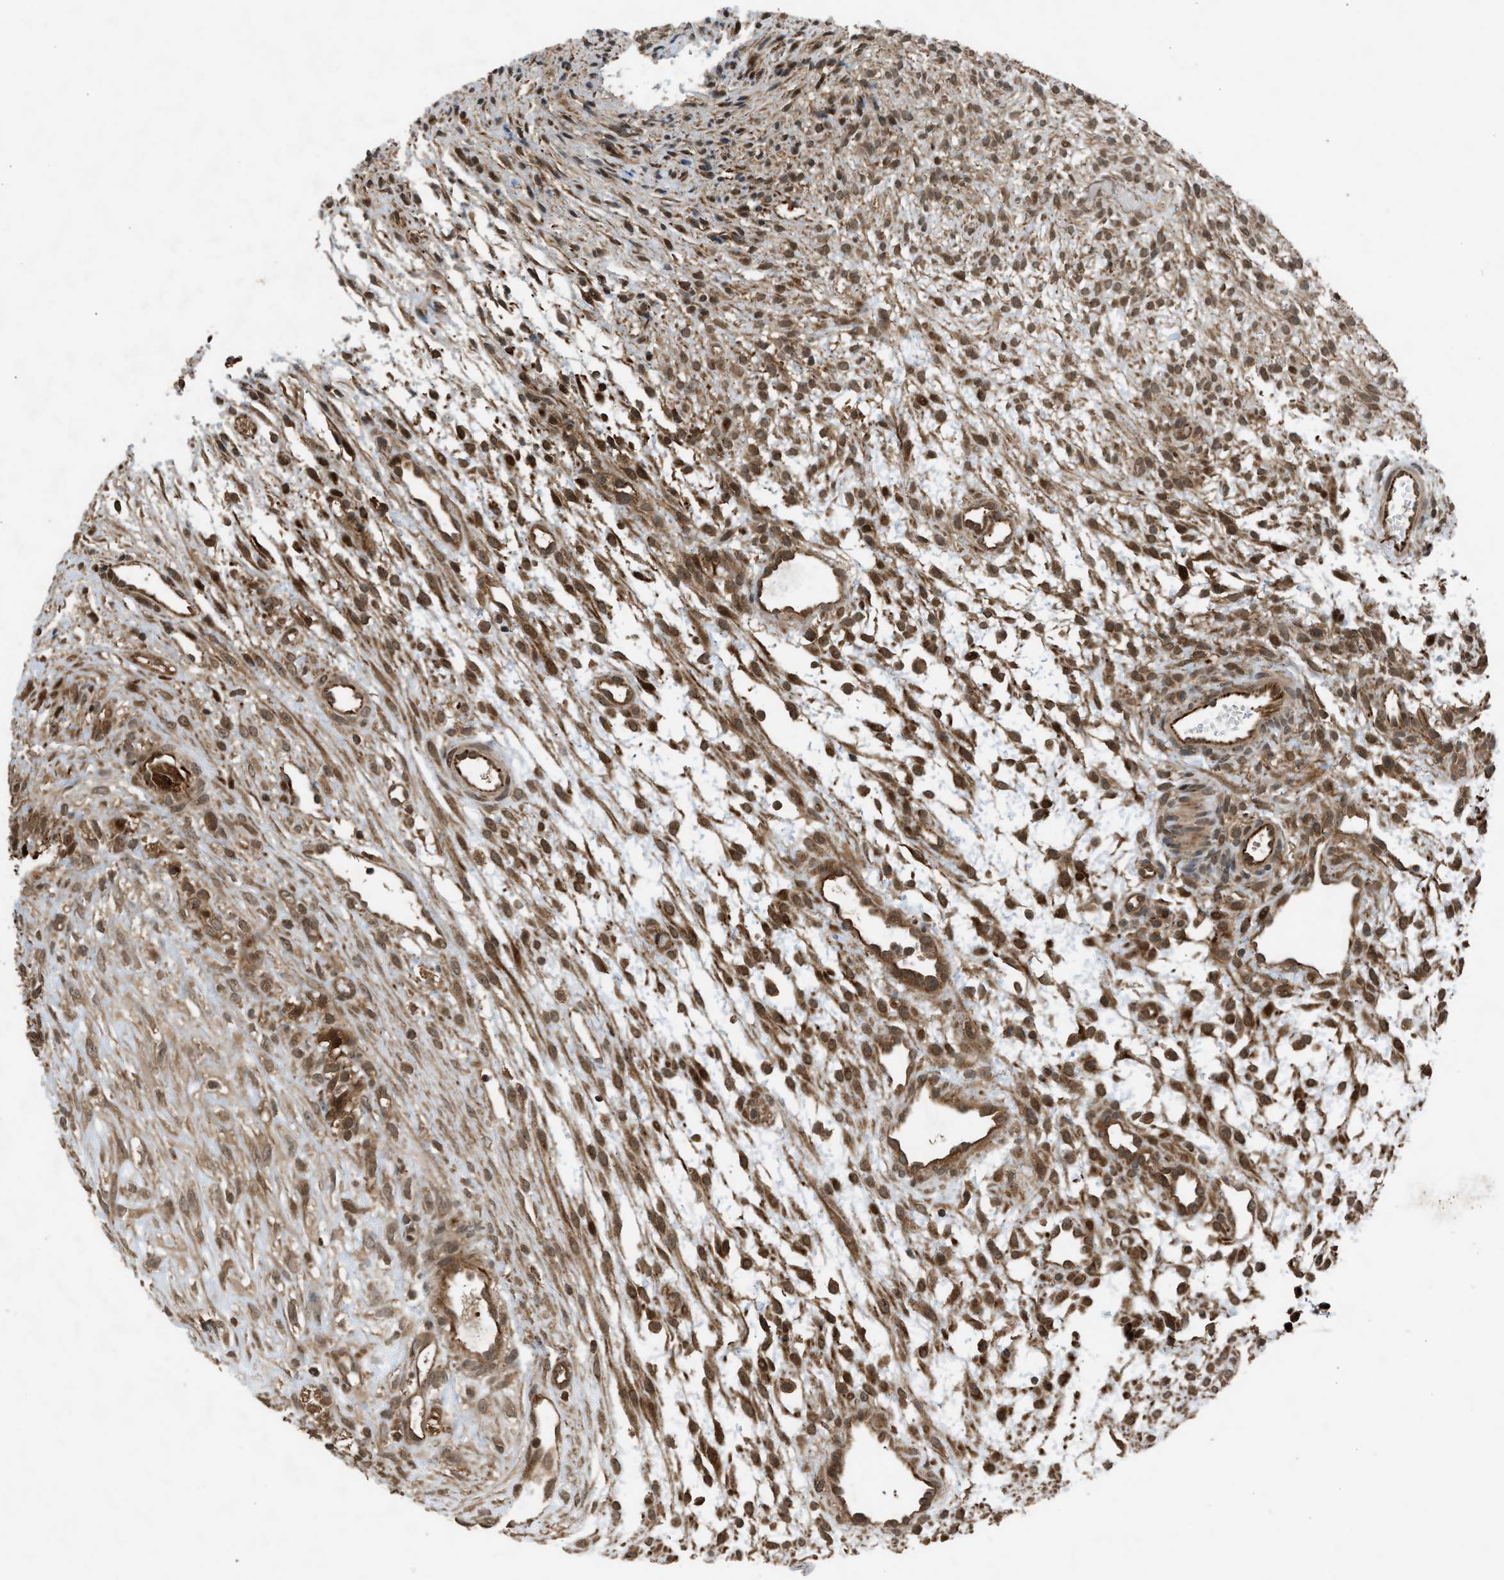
{"staining": {"intensity": "moderate", "quantity": ">75%", "location": "cytoplasmic/membranous,nuclear"}, "tissue": "ovary", "cell_type": "Ovarian stroma cells", "image_type": "normal", "snomed": [{"axis": "morphology", "description": "Normal tissue, NOS"}, {"axis": "morphology", "description": "Cyst, NOS"}, {"axis": "topography", "description": "Ovary"}], "caption": "Moderate cytoplasmic/membranous,nuclear expression is appreciated in about >75% of ovarian stroma cells in normal ovary. The protein of interest is stained brown, and the nuclei are stained in blue (DAB IHC with brightfield microscopy, high magnification).", "gene": "TXNL1", "patient": {"sex": "female", "age": 18}}